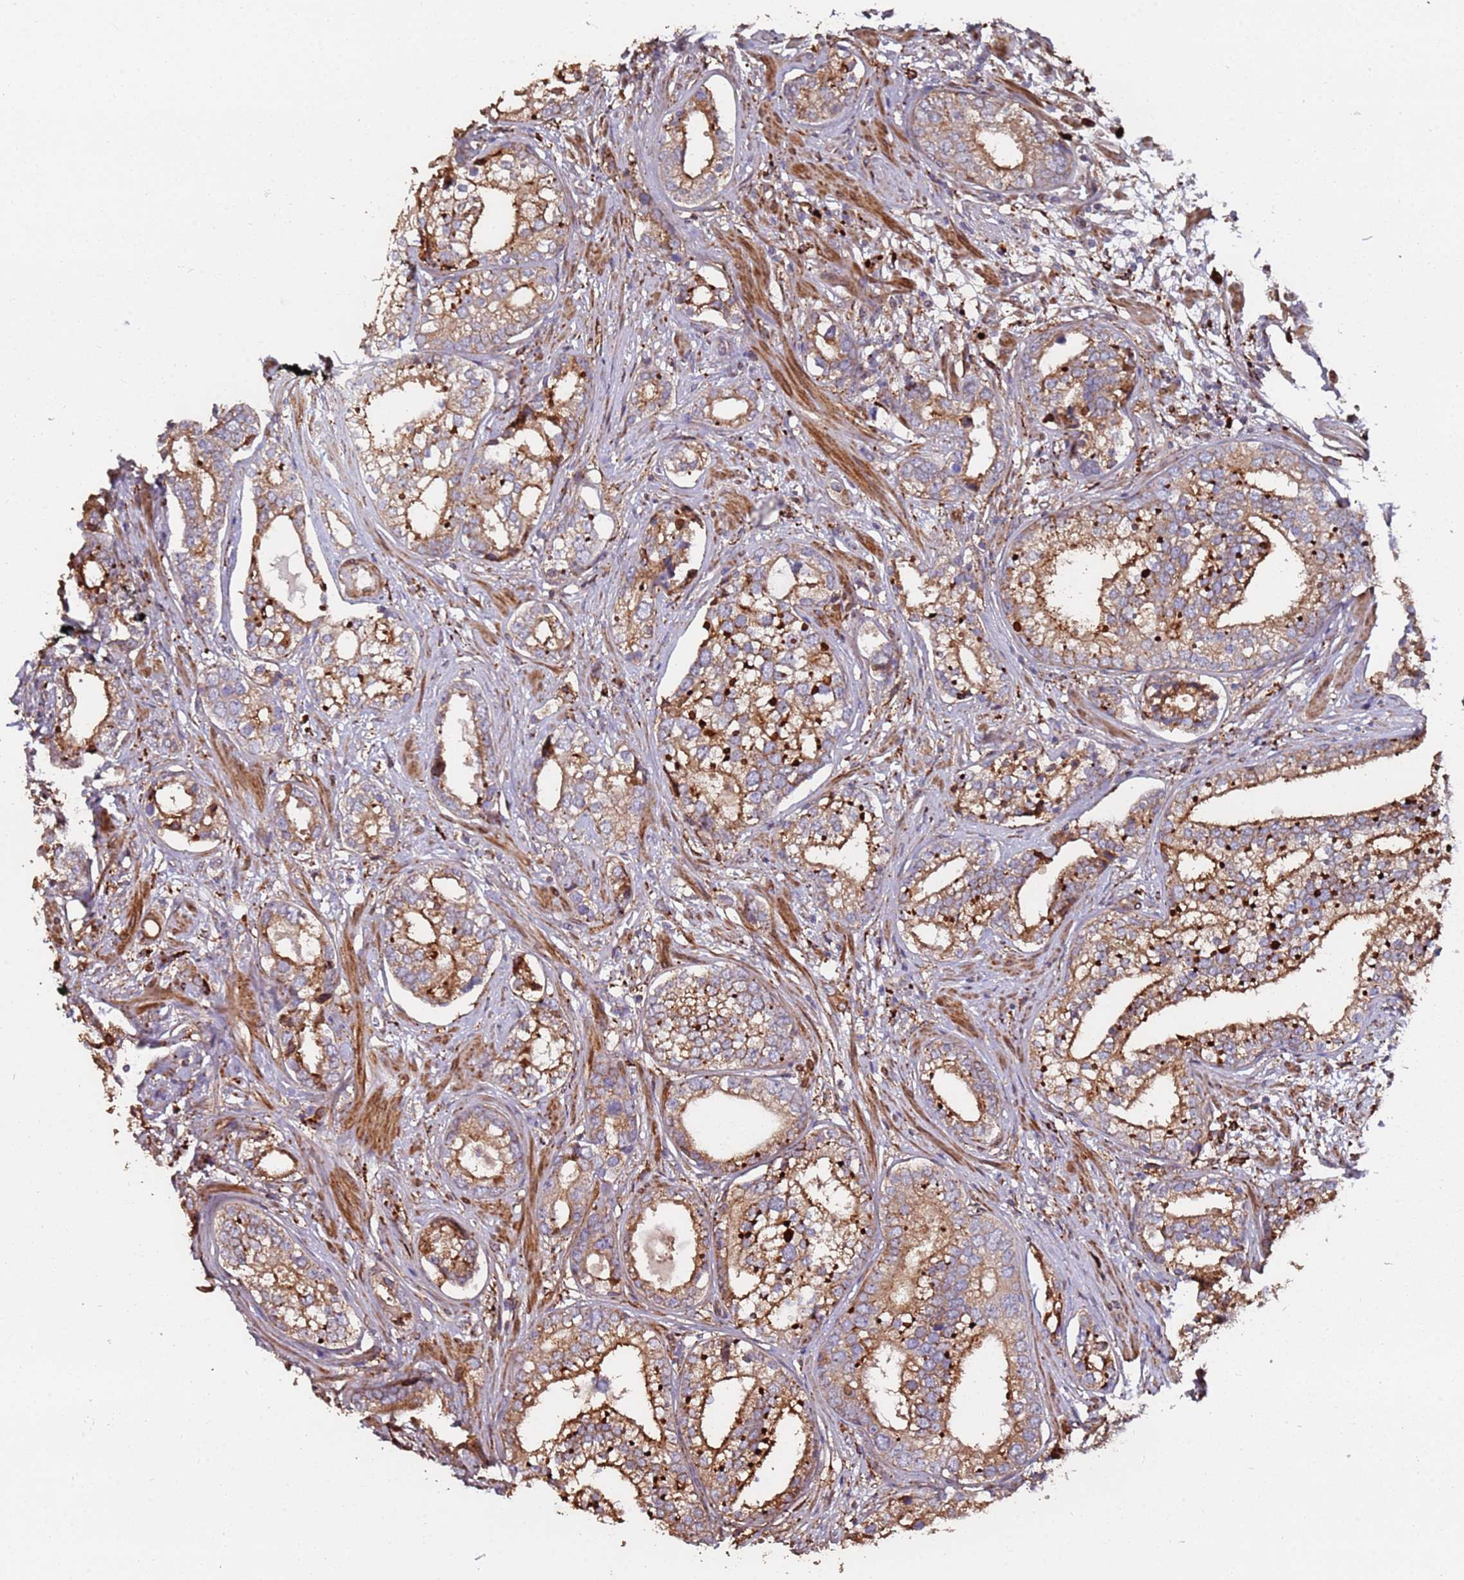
{"staining": {"intensity": "strong", "quantity": ">75%", "location": "cytoplasmic/membranous"}, "tissue": "prostate cancer", "cell_type": "Tumor cells", "image_type": "cancer", "snomed": [{"axis": "morphology", "description": "Adenocarcinoma, High grade"}, {"axis": "topography", "description": "Prostate"}], "caption": "DAB immunohistochemical staining of human prostate high-grade adenocarcinoma demonstrates strong cytoplasmic/membranous protein expression in about >75% of tumor cells.", "gene": "LACC1", "patient": {"sex": "male", "age": 75}}